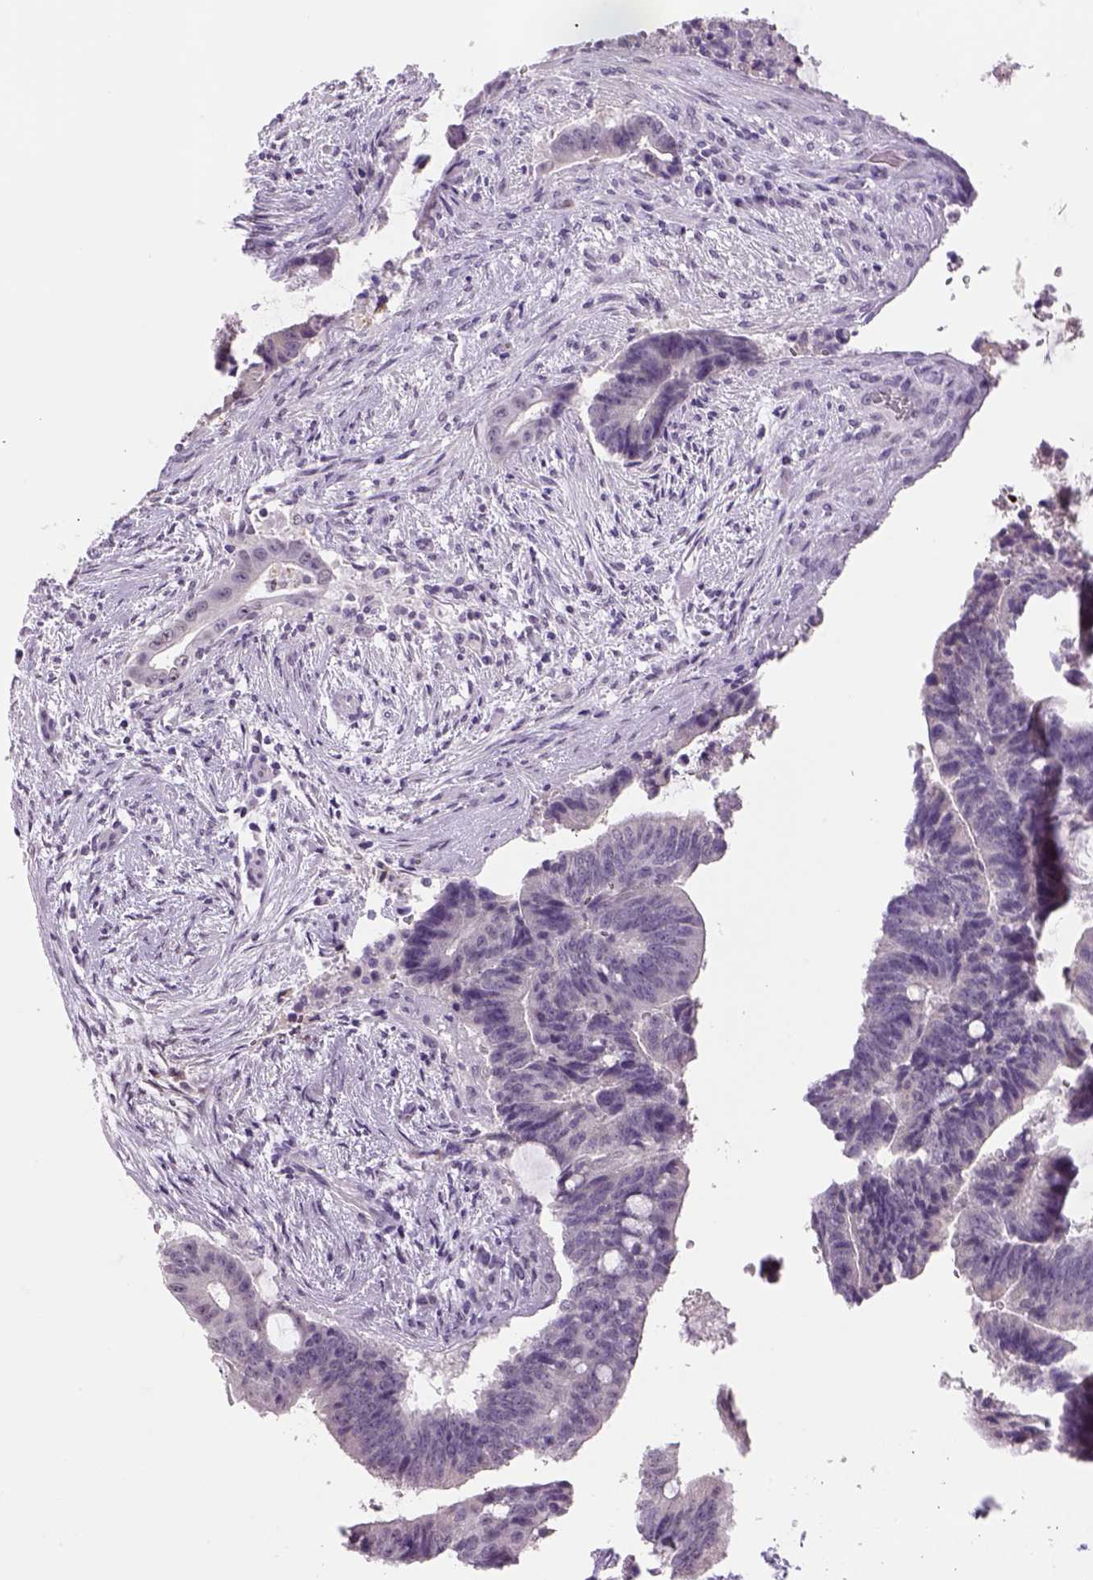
{"staining": {"intensity": "negative", "quantity": "none", "location": "none"}, "tissue": "colorectal cancer", "cell_type": "Tumor cells", "image_type": "cancer", "snomed": [{"axis": "morphology", "description": "Adenocarcinoma, NOS"}, {"axis": "topography", "description": "Colon"}], "caption": "Human colorectal adenocarcinoma stained for a protein using immunohistochemistry displays no staining in tumor cells.", "gene": "DBH", "patient": {"sex": "female", "age": 43}}